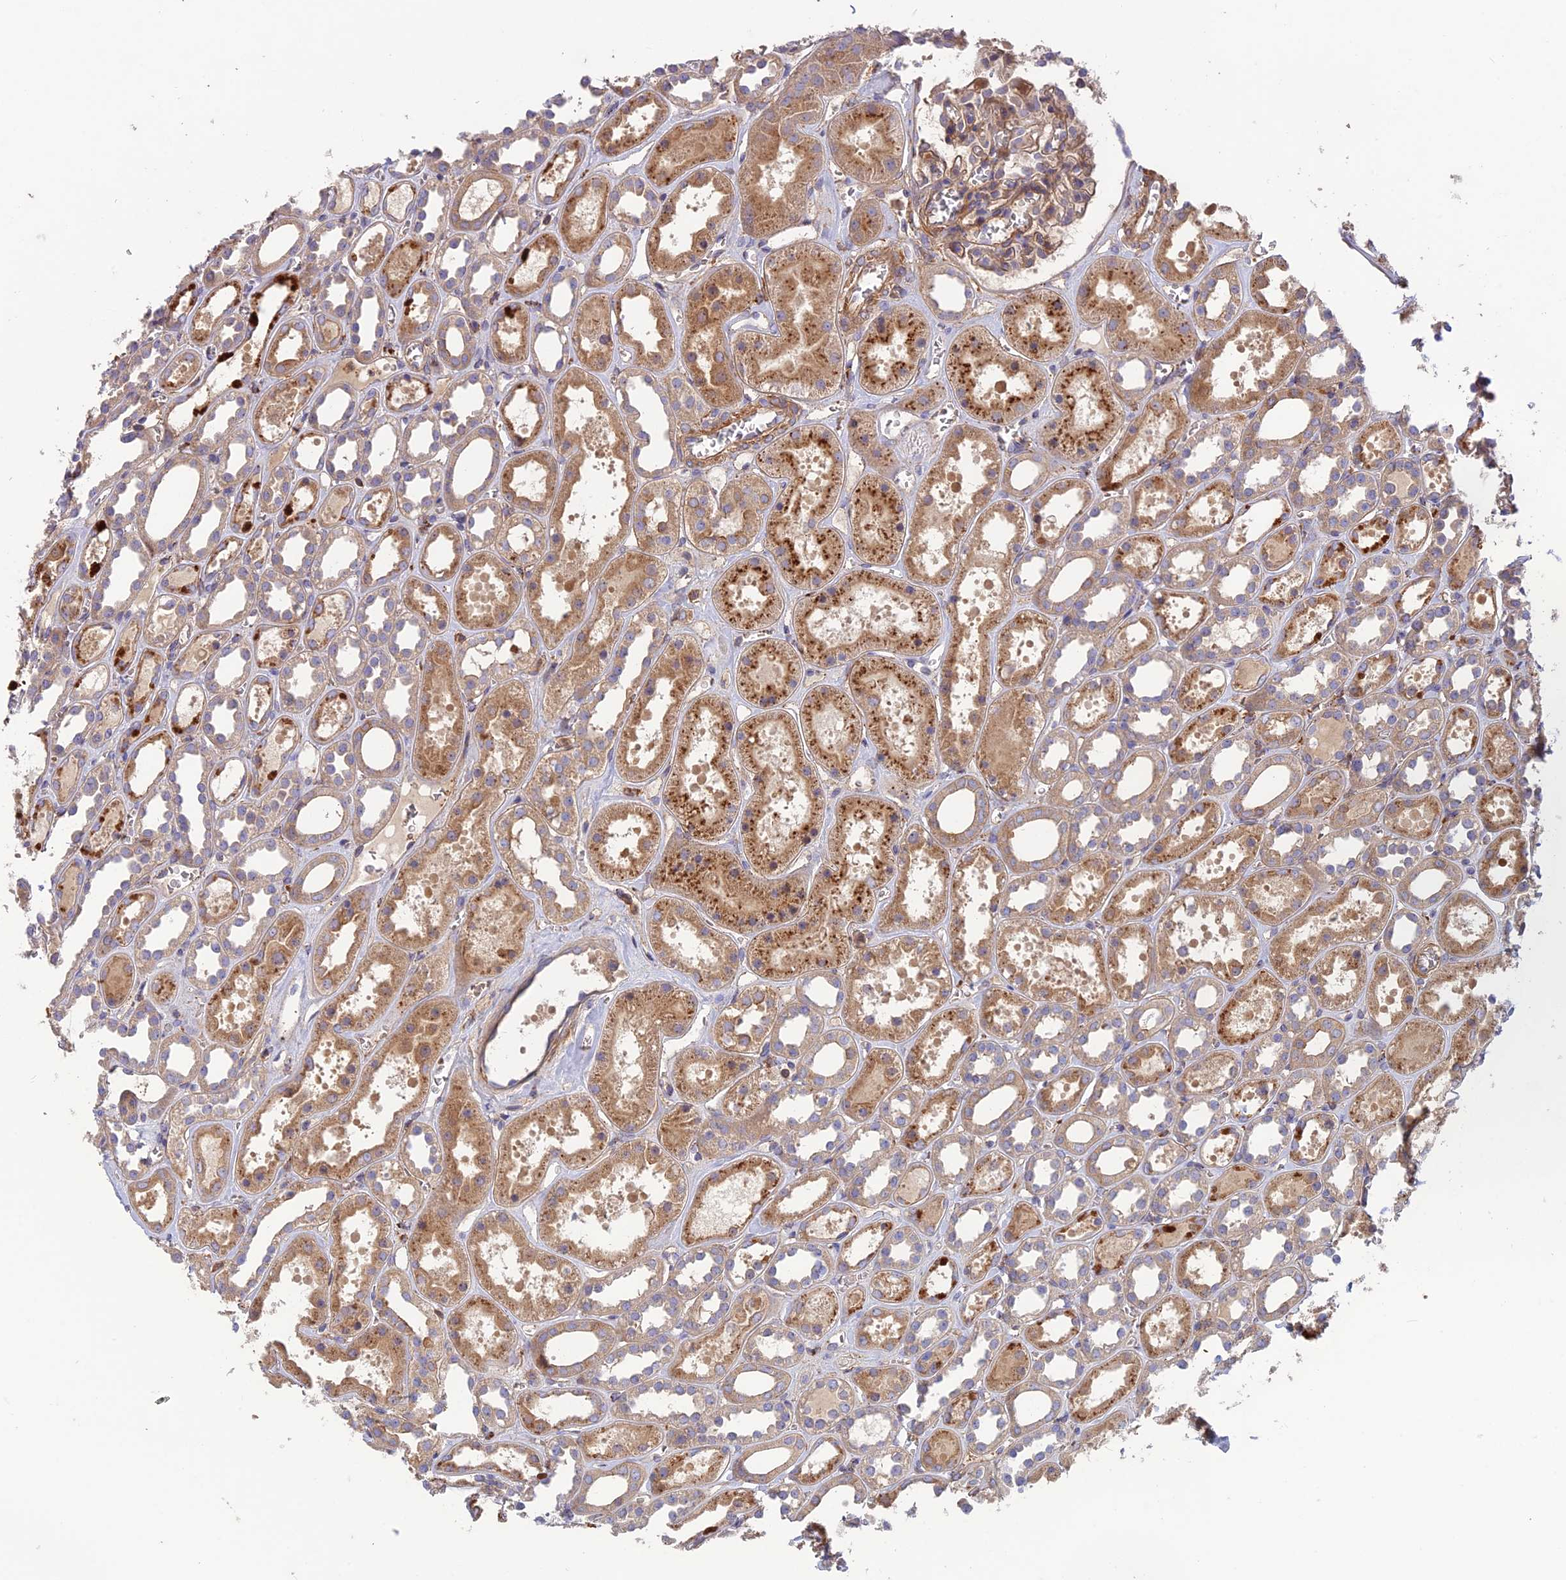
{"staining": {"intensity": "moderate", "quantity": "25%-75%", "location": "cytoplasmic/membranous"}, "tissue": "kidney", "cell_type": "Cells in glomeruli", "image_type": "normal", "snomed": [{"axis": "morphology", "description": "Normal tissue, NOS"}, {"axis": "topography", "description": "Kidney"}], "caption": "Moderate cytoplasmic/membranous staining is present in approximately 25%-75% of cells in glomeruli in normal kidney. Ihc stains the protein of interest in brown and the nuclei are stained blue.", "gene": "CPNE7", "patient": {"sex": "female", "age": 41}}